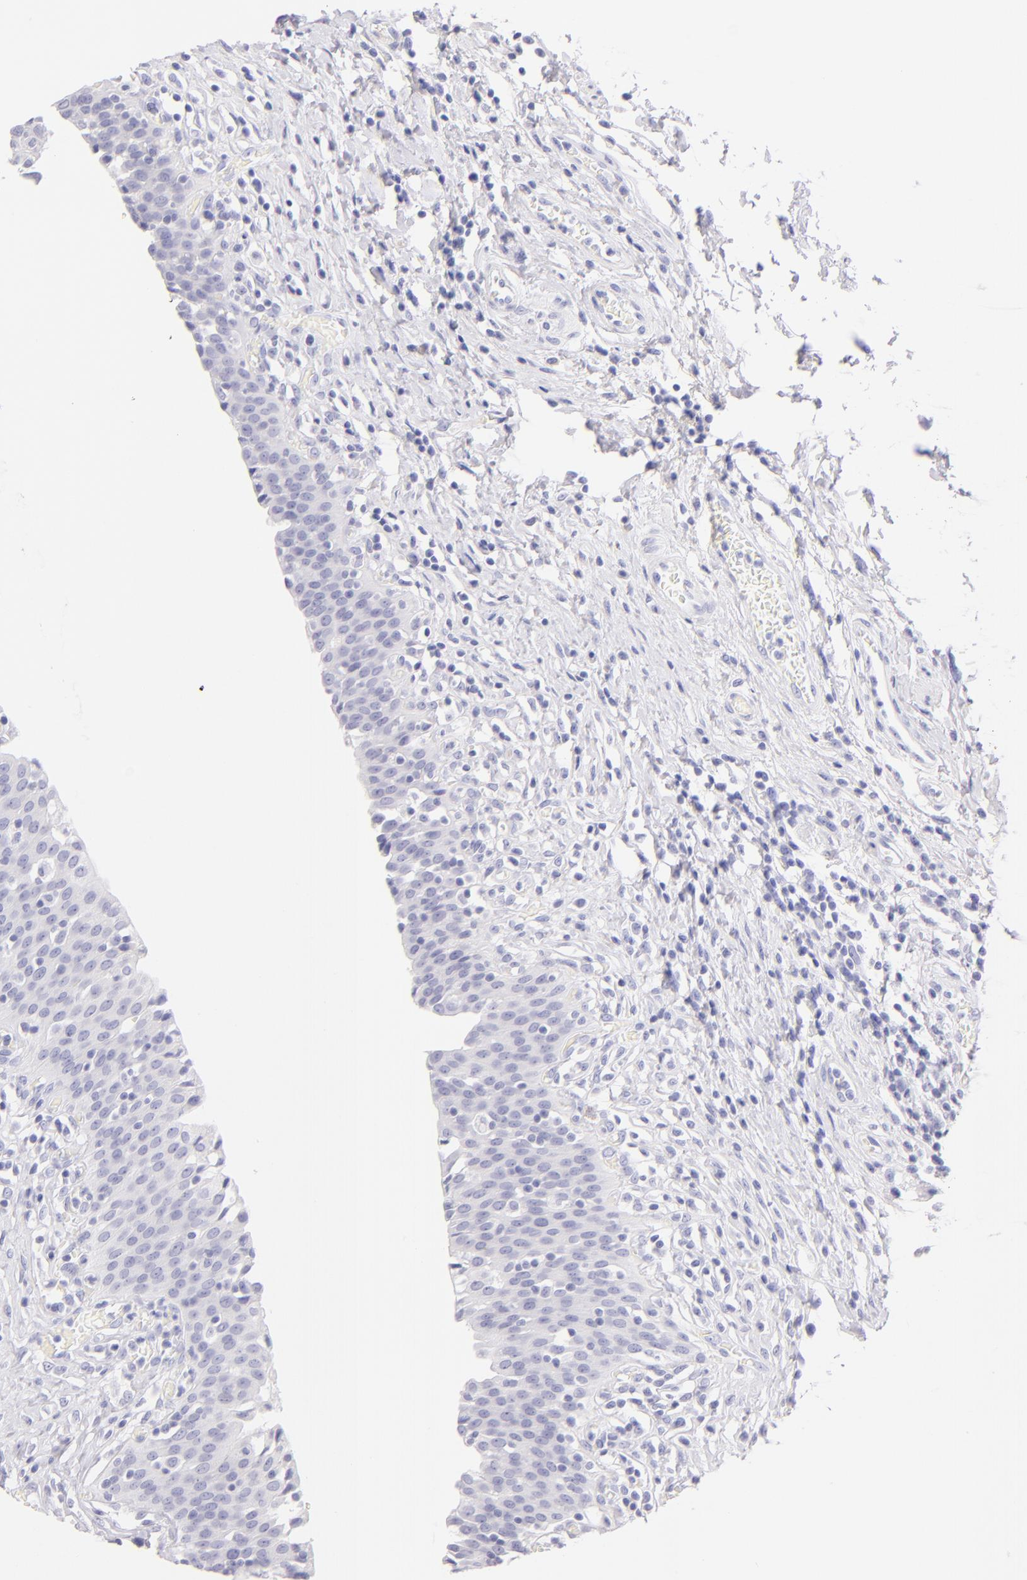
{"staining": {"intensity": "negative", "quantity": "none", "location": "none"}, "tissue": "urinary bladder", "cell_type": "Urothelial cells", "image_type": "normal", "snomed": [{"axis": "morphology", "description": "Normal tissue, NOS"}, {"axis": "topography", "description": "Urinary bladder"}], "caption": "Image shows no protein positivity in urothelial cells of unremarkable urinary bladder. (DAB immunohistochemistry with hematoxylin counter stain).", "gene": "SDC1", "patient": {"sex": "male", "age": 51}}